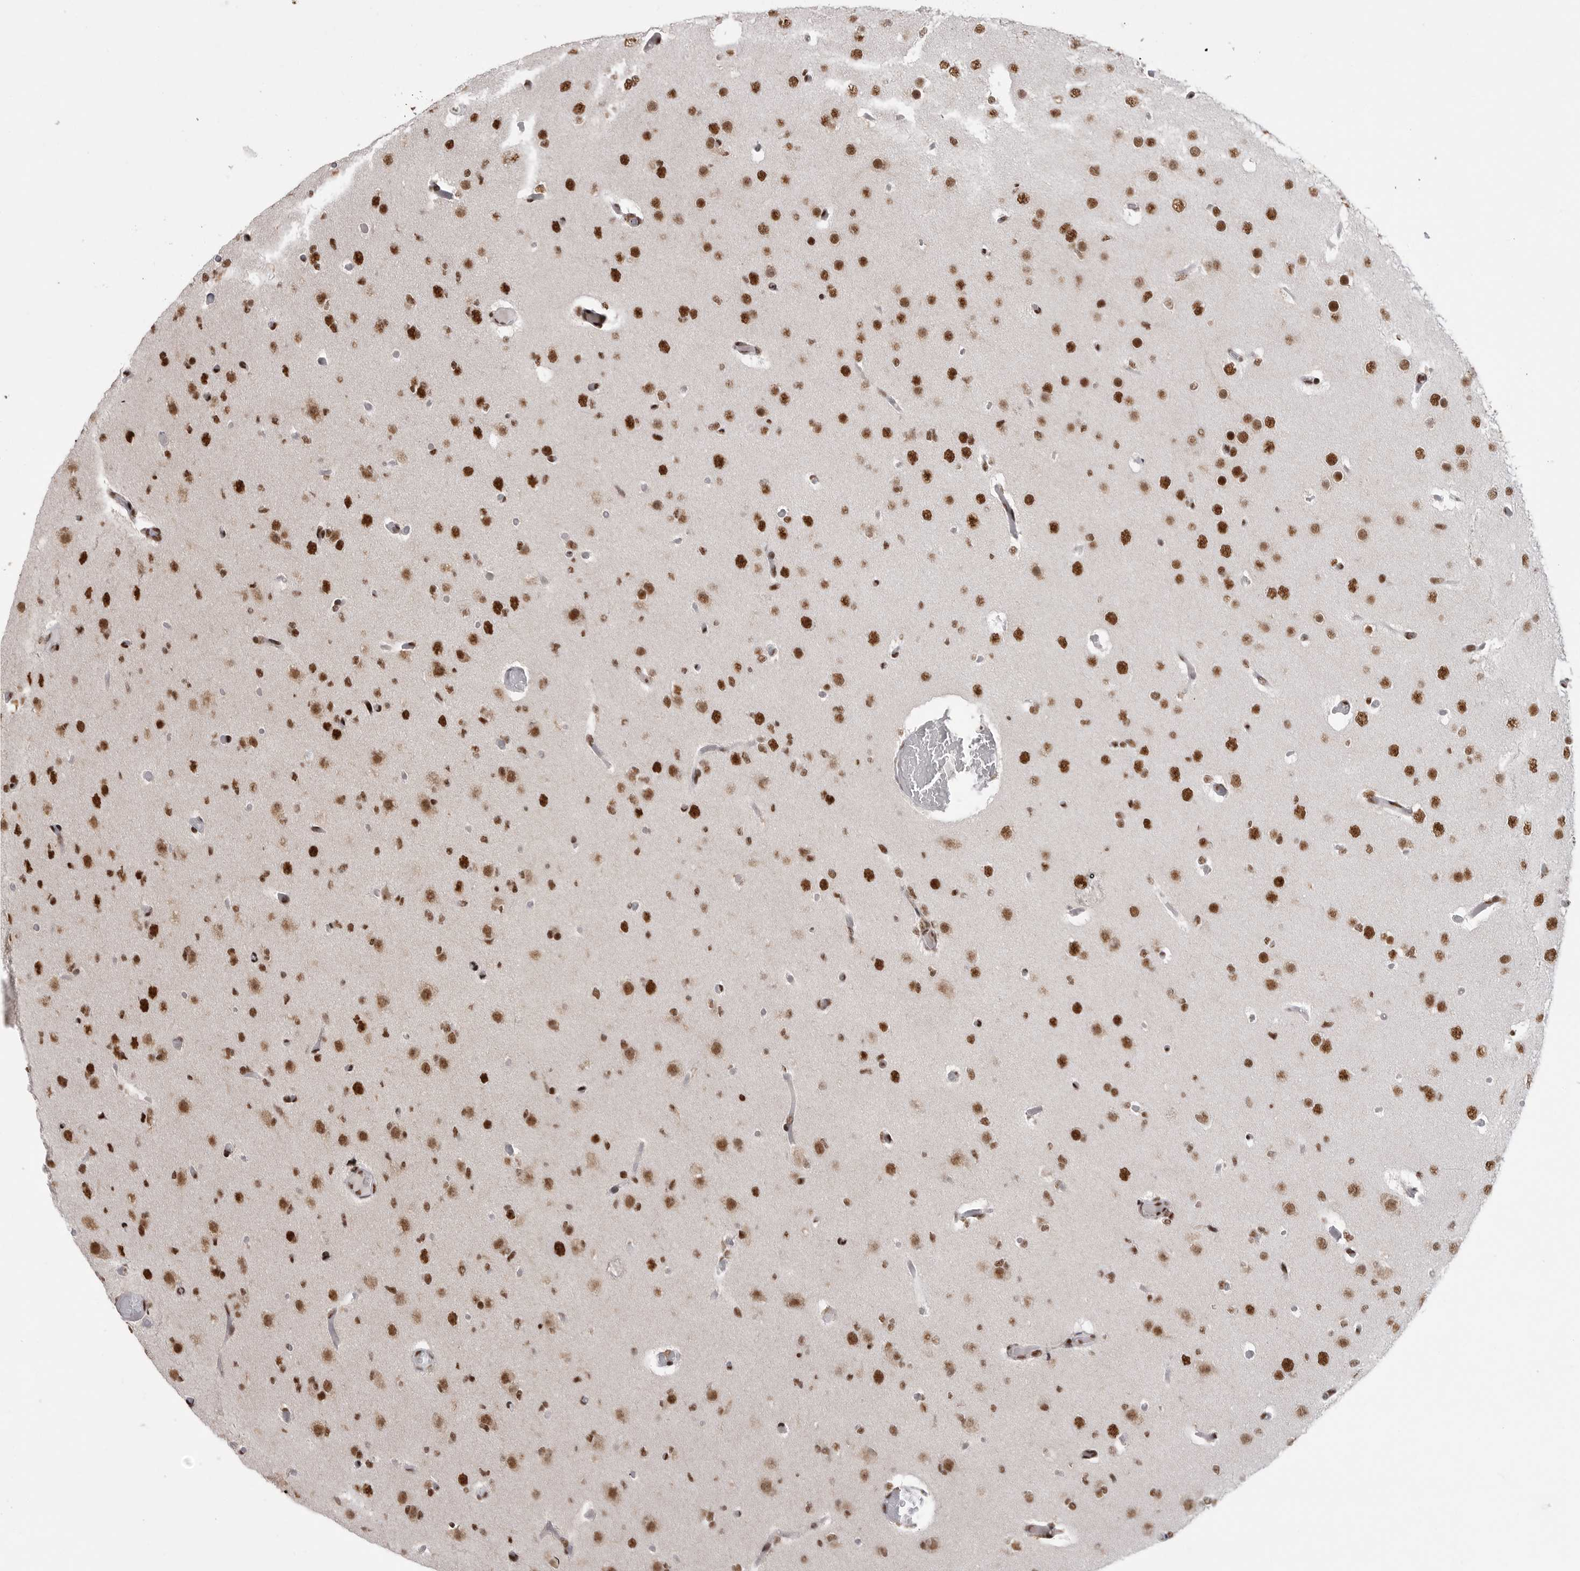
{"staining": {"intensity": "strong", "quantity": ">75%", "location": "nuclear"}, "tissue": "glioma", "cell_type": "Tumor cells", "image_type": "cancer", "snomed": [{"axis": "morphology", "description": "Glioma, malignant, Low grade"}, {"axis": "topography", "description": "Brain"}], "caption": "Human malignant glioma (low-grade) stained with a protein marker demonstrates strong staining in tumor cells.", "gene": "PPP1R8", "patient": {"sex": "female", "age": 22}}